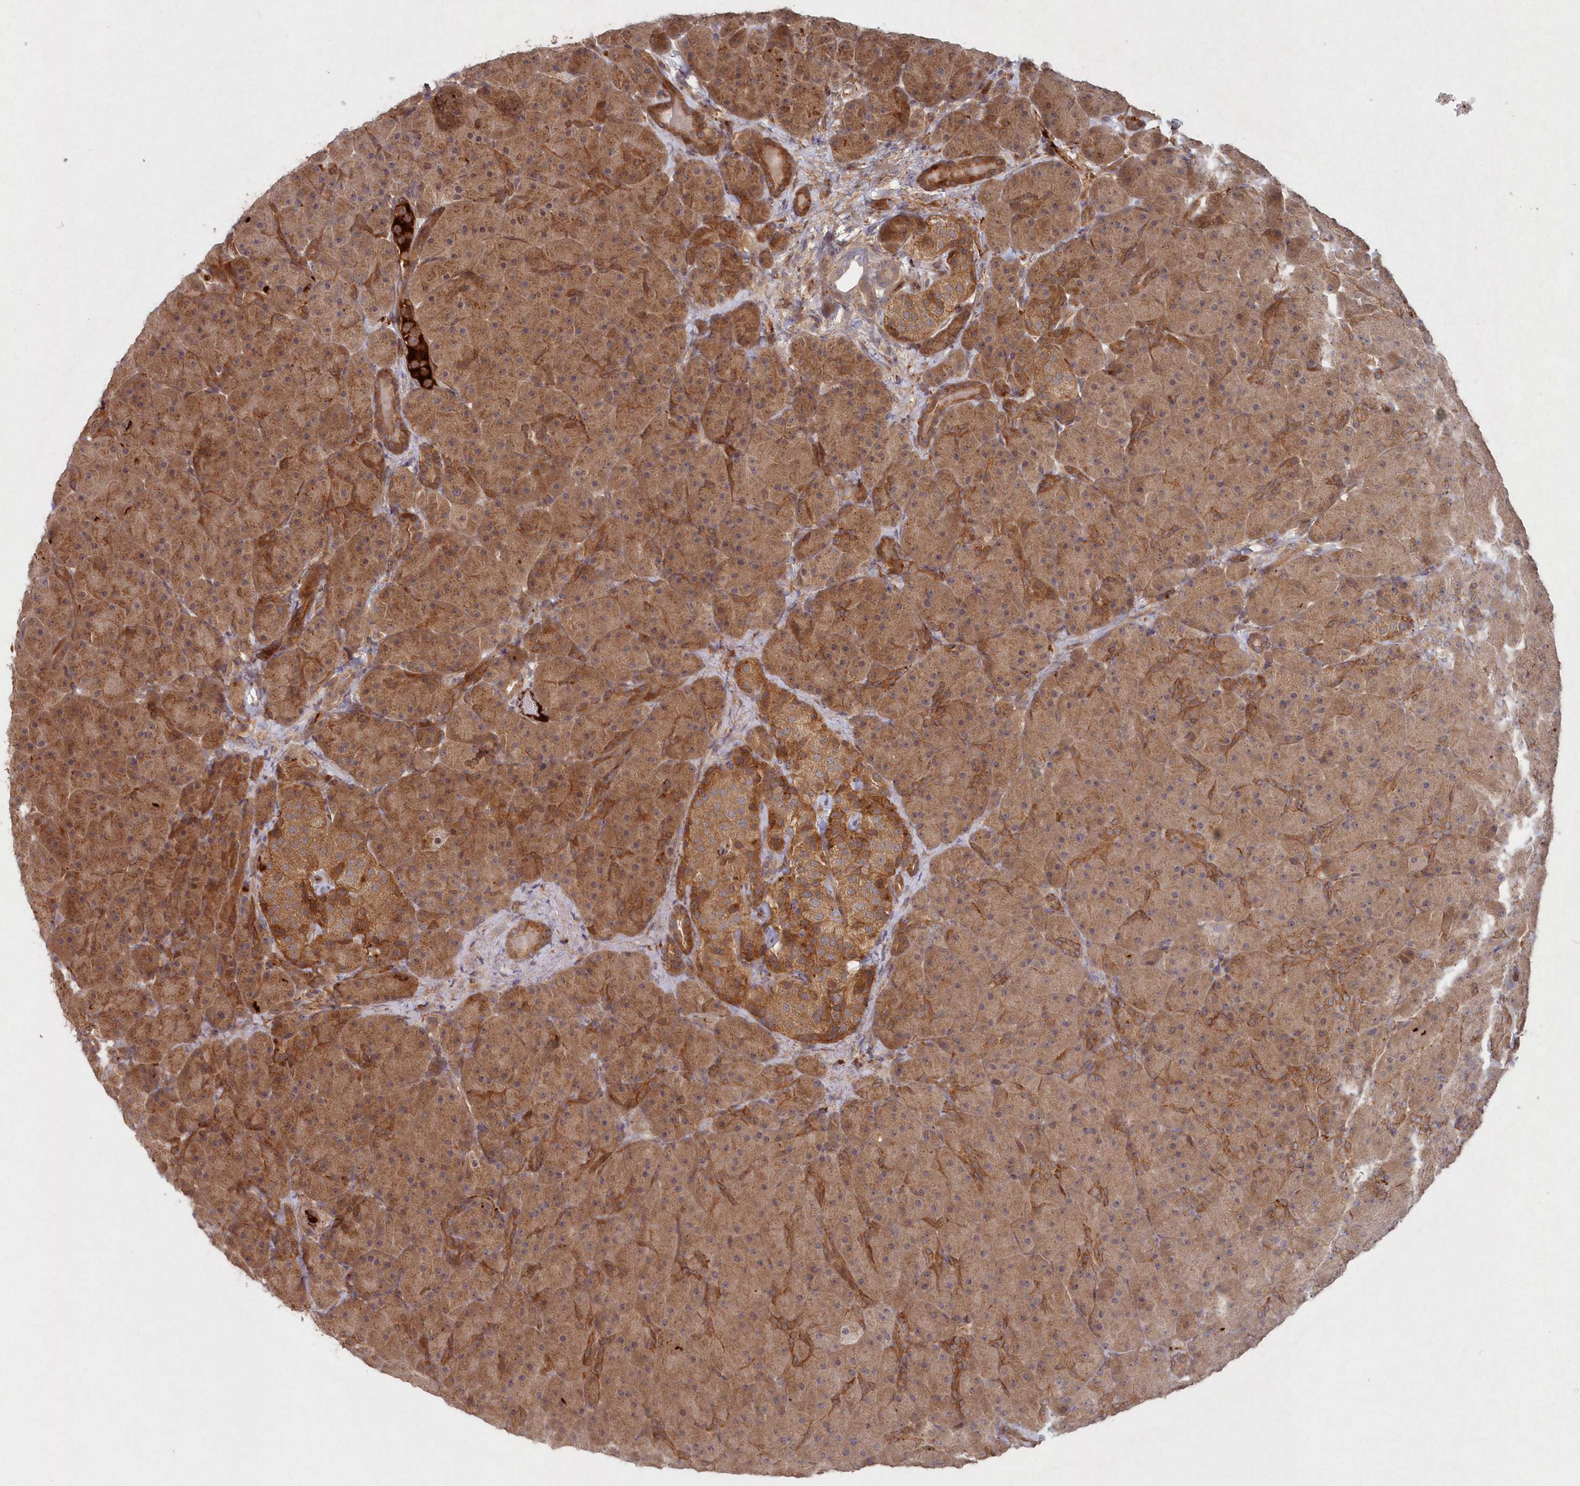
{"staining": {"intensity": "moderate", "quantity": ">75%", "location": "cytoplasmic/membranous"}, "tissue": "pancreas", "cell_type": "Exocrine glandular cells", "image_type": "normal", "snomed": [{"axis": "morphology", "description": "Normal tissue, NOS"}, {"axis": "topography", "description": "Pancreas"}], "caption": "This micrograph exhibits normal pancreas stained with immunohistochemistry to label a protein in brown. The cytoplasmic/membranous of exocrine glandular cells show moderate positivity for the protein. Nuclei are counter-stained blue.", "gene": "ABHD14B", "patient": {"sex": "male", "age": 66}}